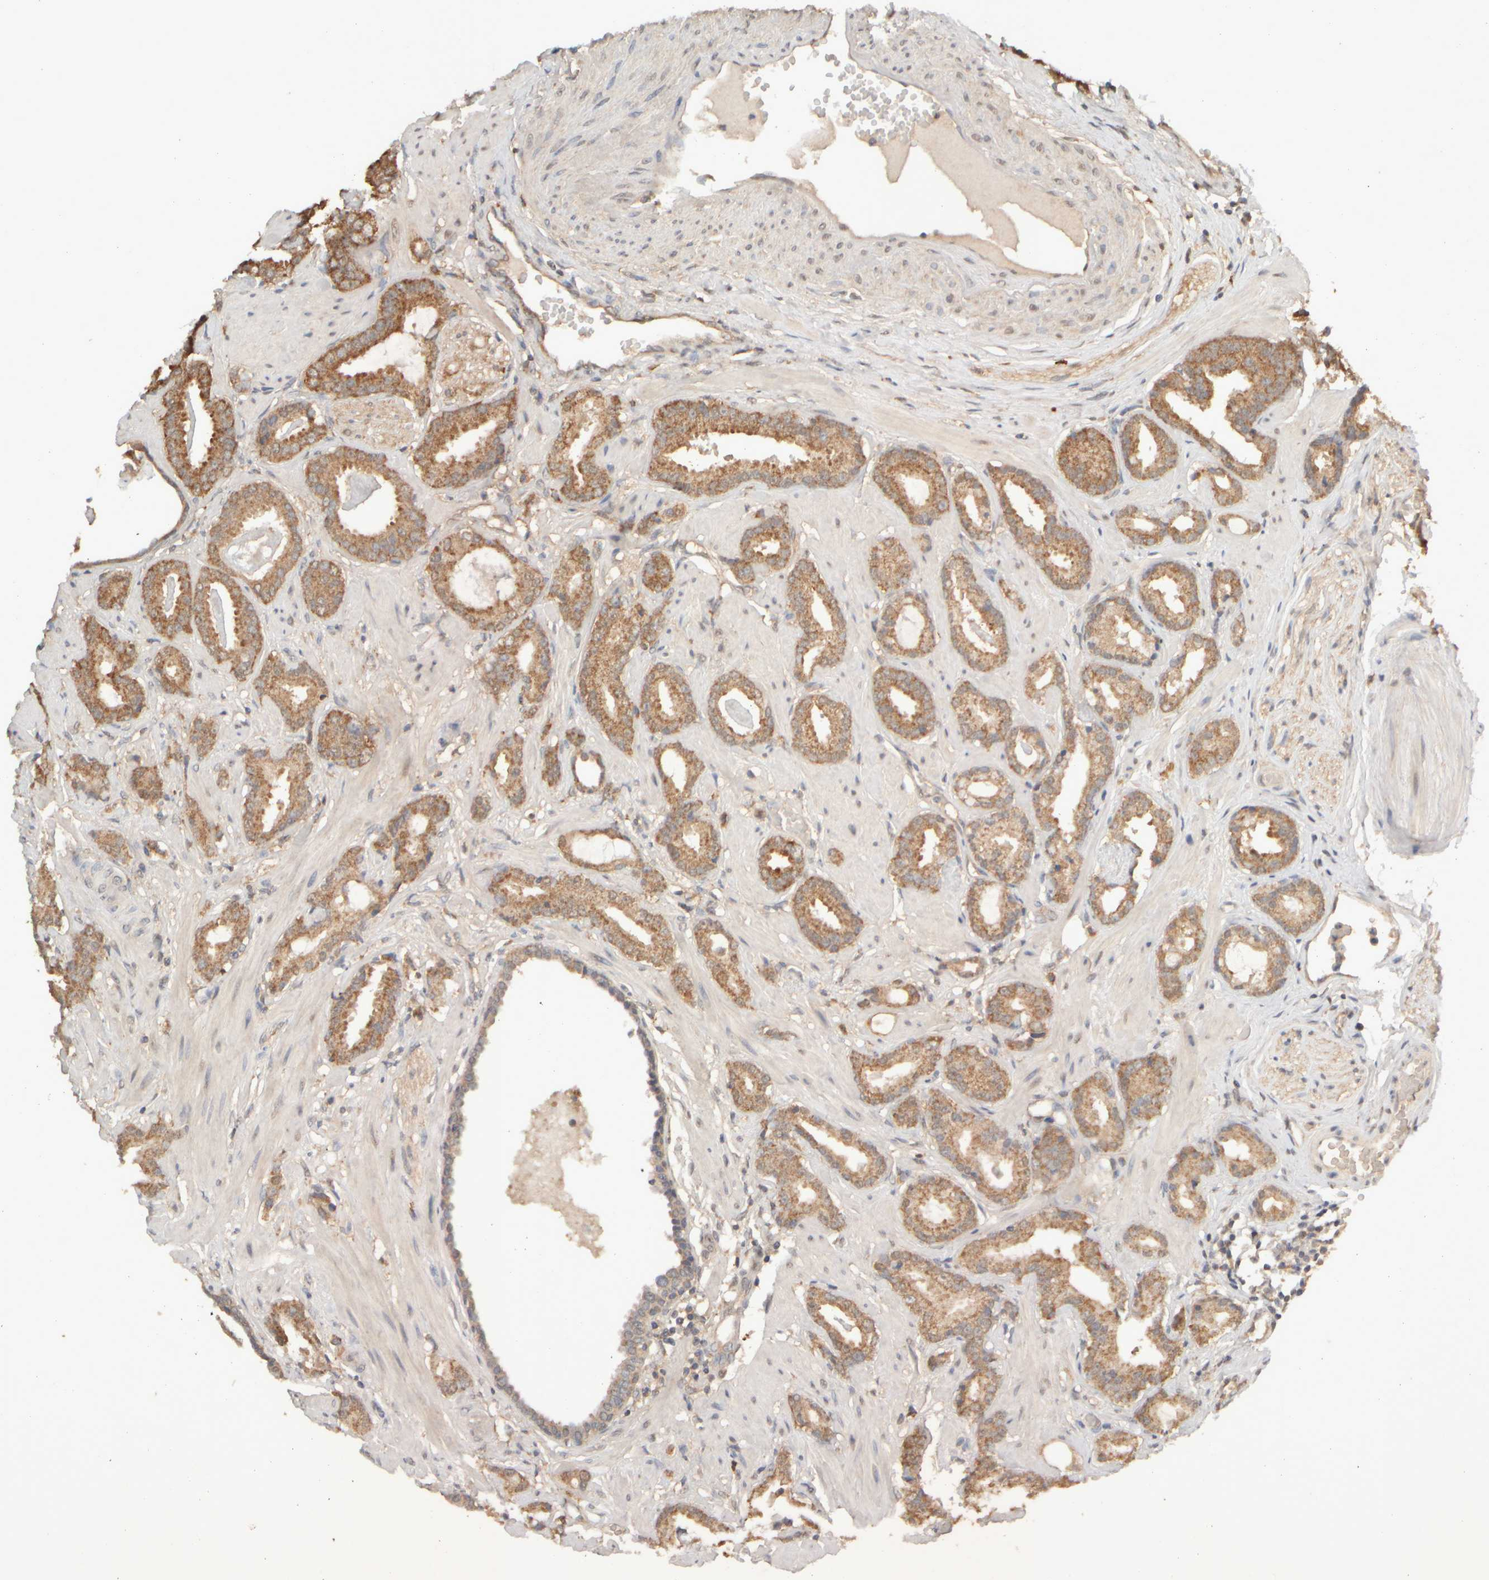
{"staining": {"intensity": "moderate", "quantity": ">75%", "location": "cytoplasmic/membranous"}, "tissue": "prostate cancer", "cell_type": "Tumor cells", "image_type": "cancer", "snomed": [{"axis": "morphology", "description": "Adenocarcinoma, Low grade"}, {"axis": "topography", "description": "Prostate"}], "caption": "This is an image of immunohistochemistry staining of adenocarcinoma (low-grade) (prostate), which shows moderate staining in the cytoplasmic/membranous of tumor cells.", "gene": "EIF2B3", "patient": {"sex": "male", "age": 53}}